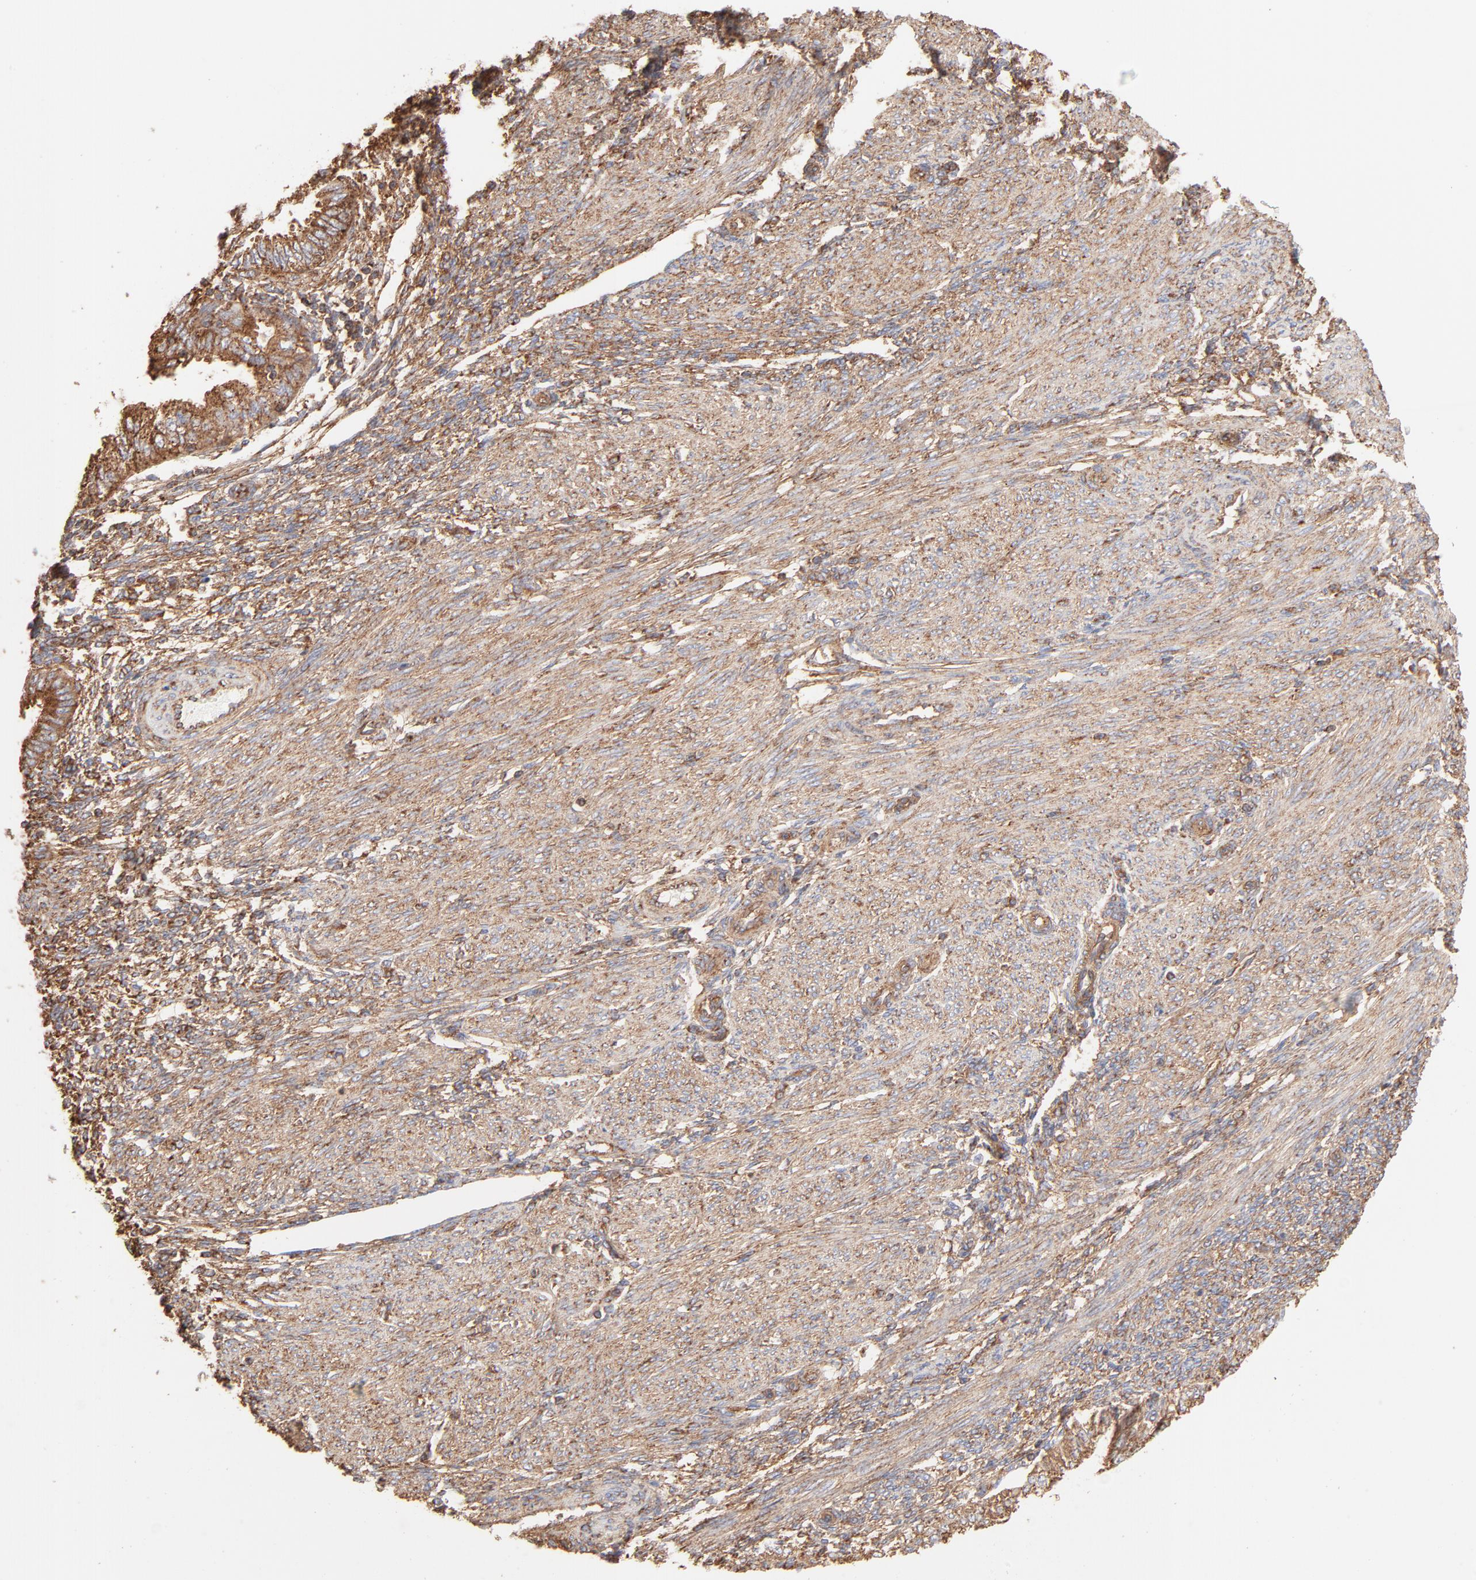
{"staining": {"intensity": "moderate", "quantity": ">75%", "location": "cytoplasmic/membranous"}, "tissue": "endometrial cancer", "cell_type": "Tumor cells", "image_type": "cancer", "snomed": [{"axis": "morphology", "description": "Adenocarcinoma, NOS"}, {"axis": "topography", "description": "Endometrium"}], "caption": "Immunohistochemical staining of human endometrial adenocarcinoma demonstrates moderate cytoplasmic/membranous protein staining in approximately >75% of tumor cells.", "gene": "CLTB", "patient": {"sex": "female", "age": 51}}